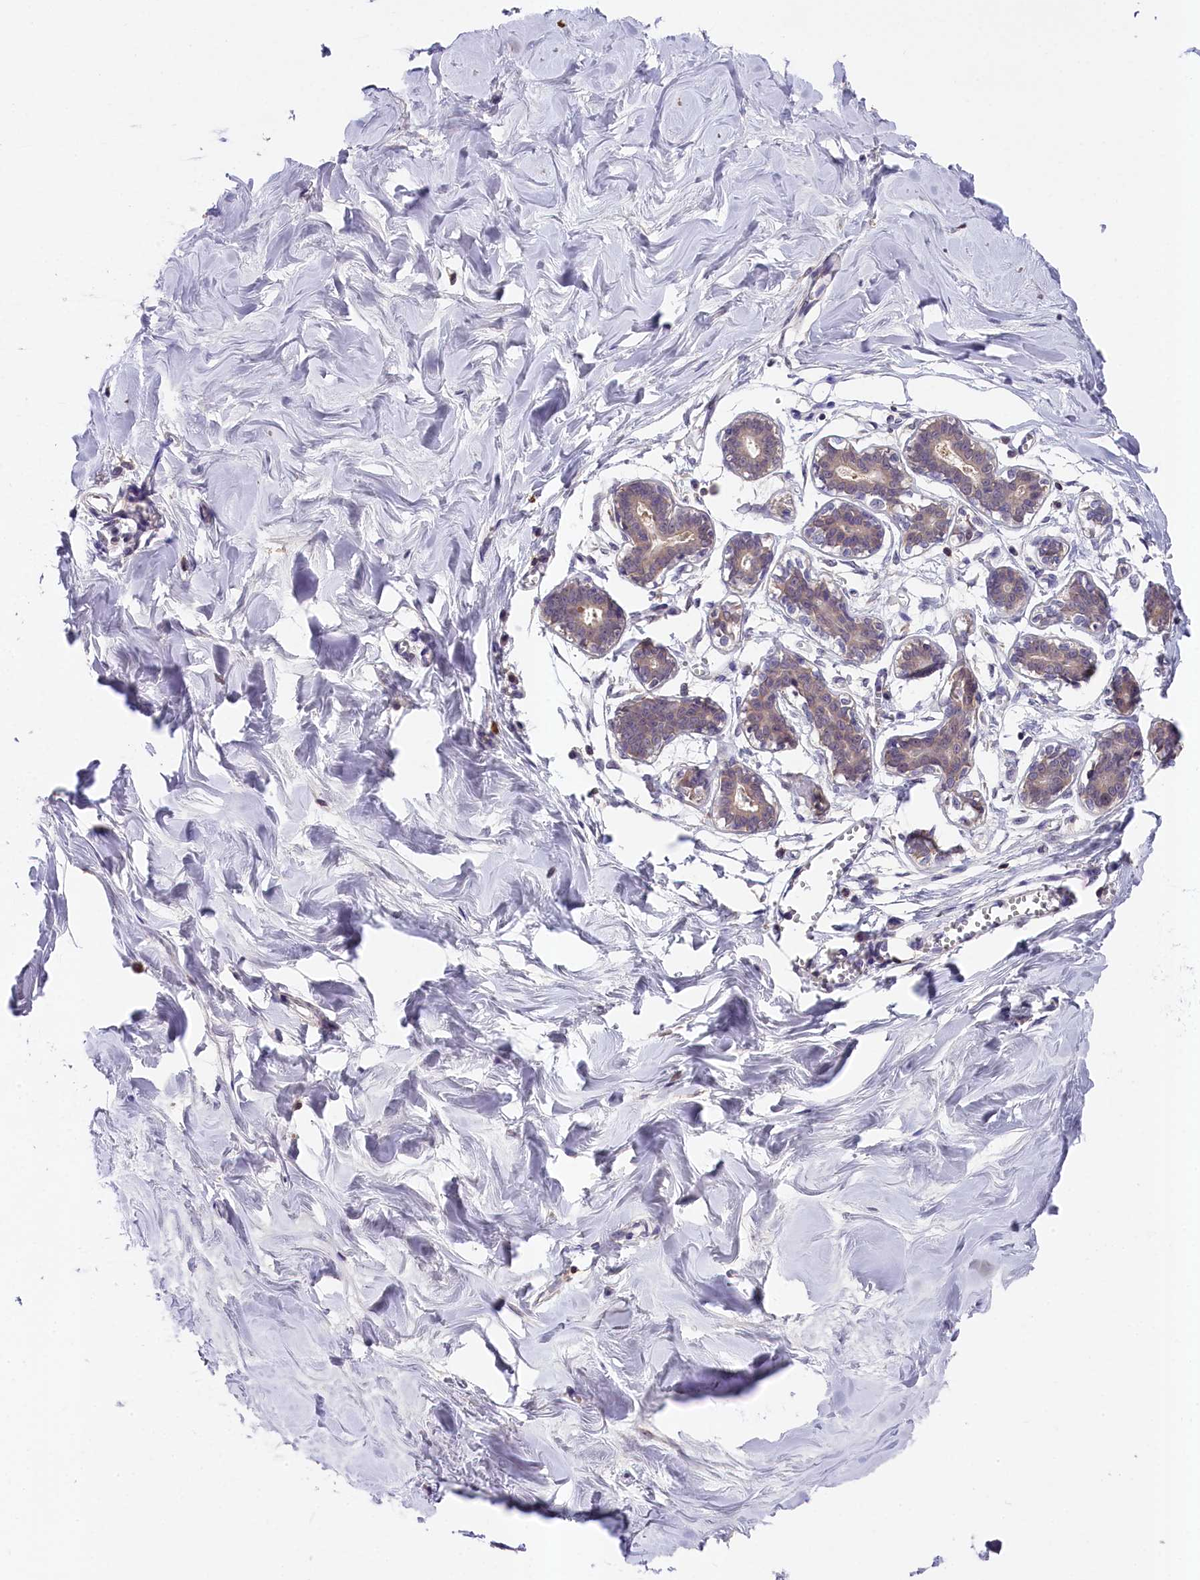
{"staining": {"intensity": "negative", "quantity": "none", "location": "none"}, "tissue": "breast", "cell_type": "Adipocytes", "image_type": "normal", "snomed": [{"axis": "morphology", "description": "Normal tissue, NOS"}, {"axis": "topography", "description": "Breast"}], "caption": "This photomicrograph is of unremarkable breast stained with IHC to label a protein in brown with the nuclei are counter-stained blue. There is no expression in adipocytes. (Immunohistochemistry (ihc), brightfield microscopy, high magnification).", "gene": "SKIDA1", "patient": {"sex": "female", "age": 27}}